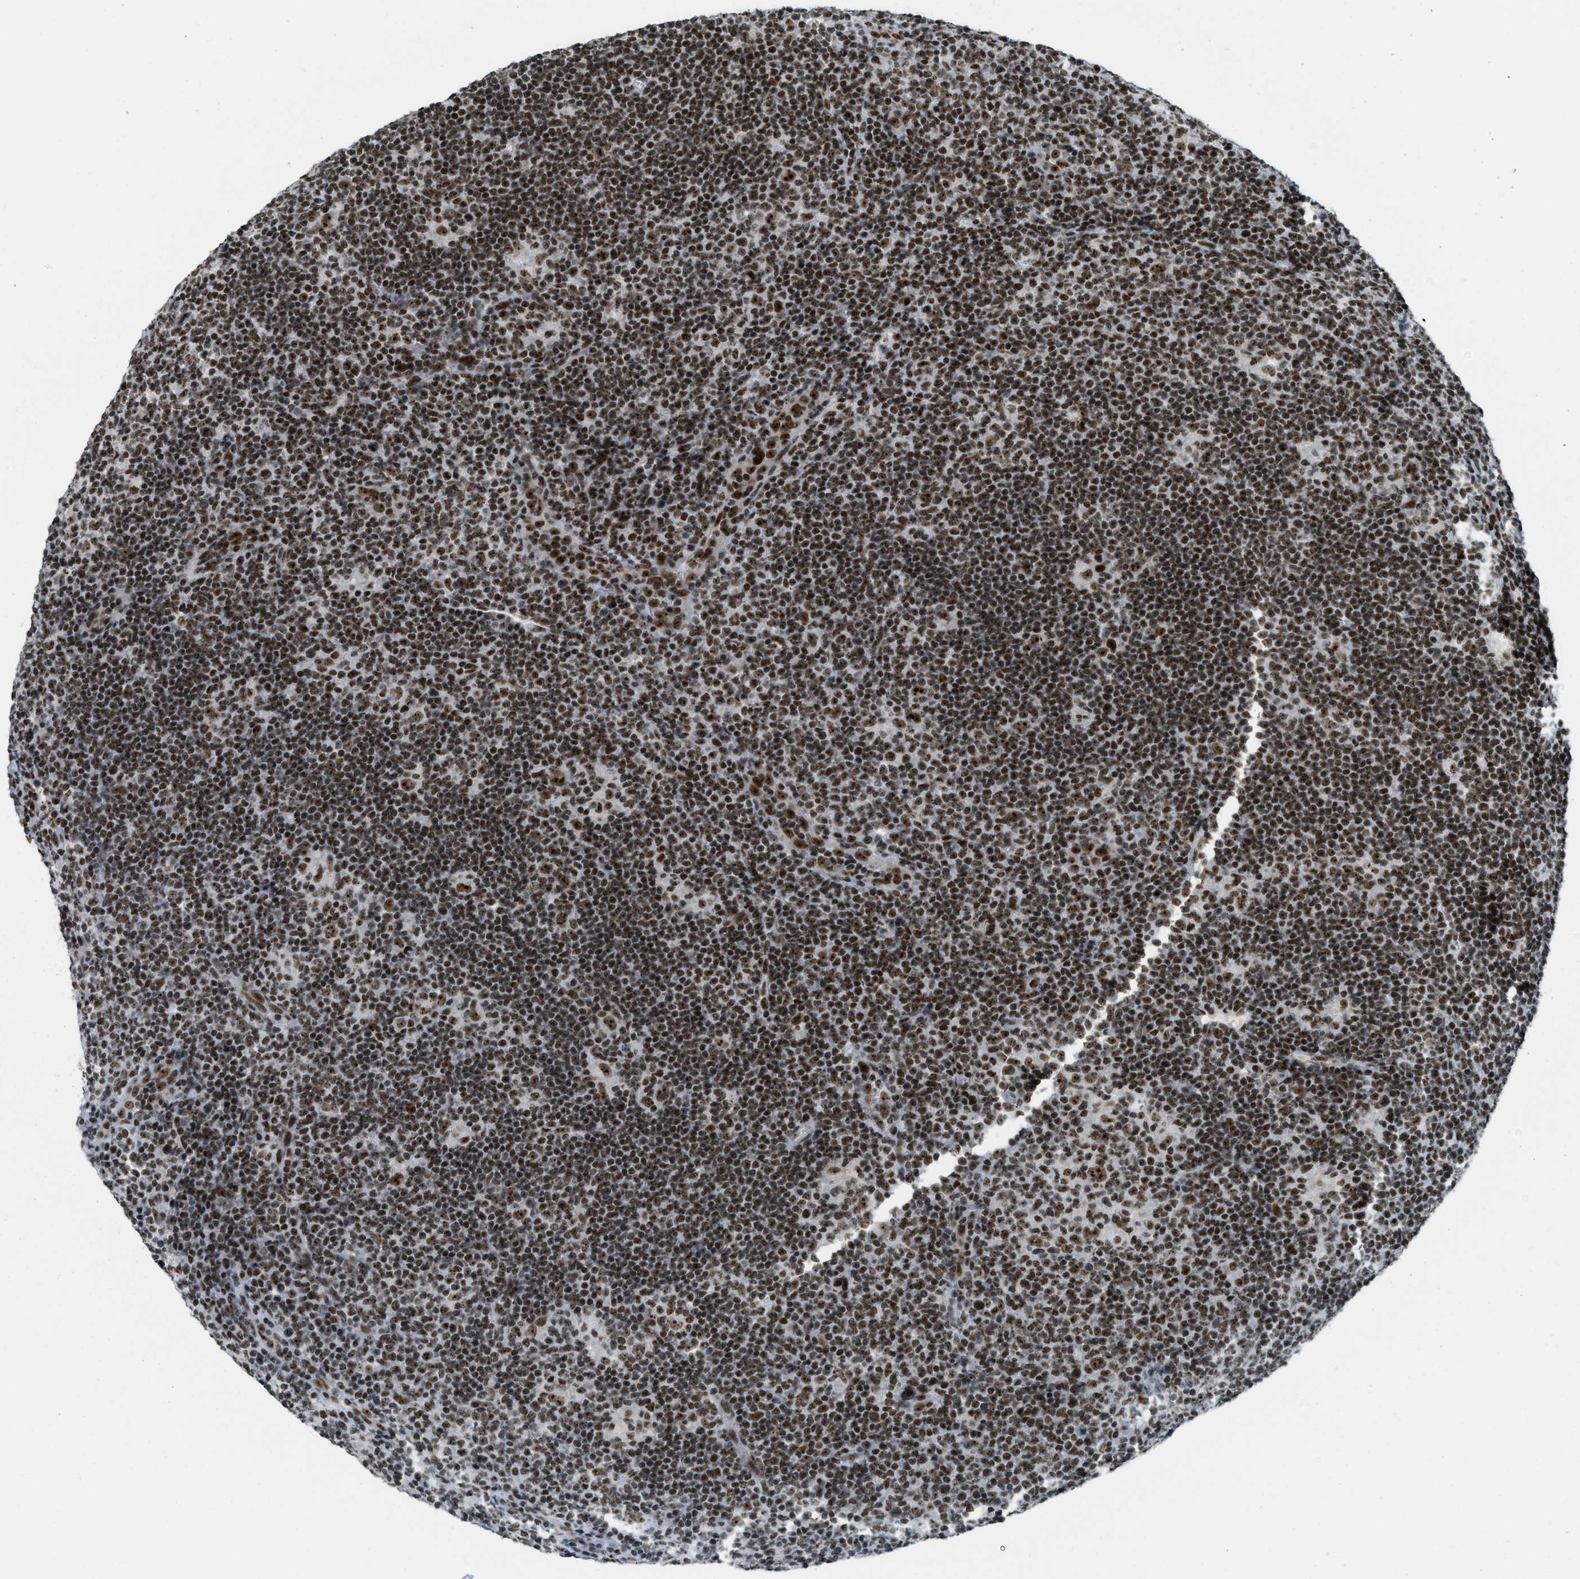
{"staining": {"intensity": "strong", "quantity": ">75%", "location": "nuclear"}, "tissue": "lymphoma", "cell_type": "Tumor cells", "image_type": "cancer", "snomed": [{"axis": "morphology", "description": "Hodgkin's disease, NOS"}, {"axis": "topography", "description": "Lymph node"}], "caption": "Immunohistochemical staining of human Hodgkin's disease shows high levels of strong nuclear expression in approximately >75% of tumor cells.", "gene": "URB1", "patient": {"sex": "female", "age": 57}}